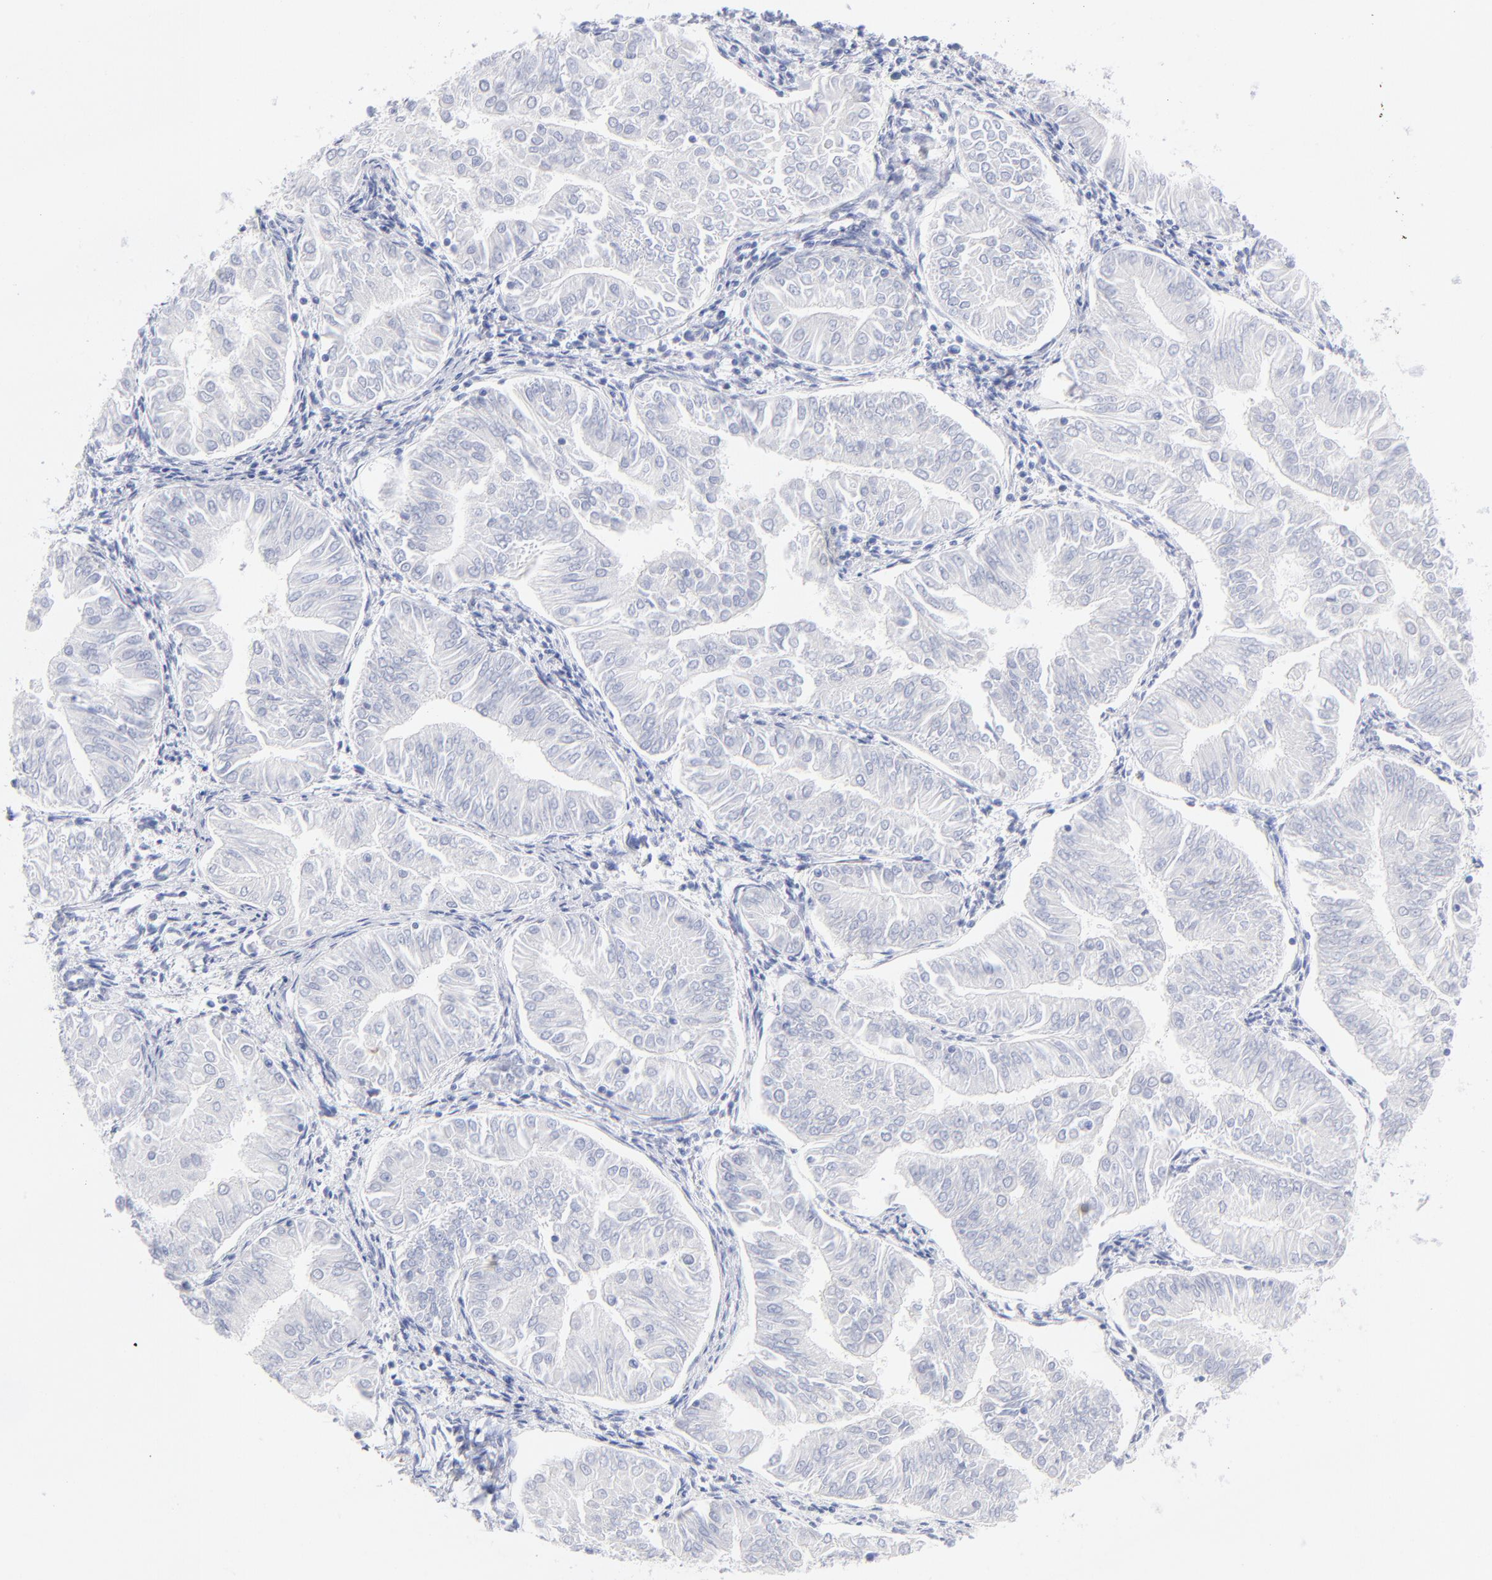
{"staining": {"intensity": "negative", "quantity": "none", "location": "none"}, "tissue": "endometrial cancer", "cell_type": "Tumor cells", "image_type": "cancer", "snomed": [{"axis": "morphology", "description": "Adenocarcinoma, NOS"}, {"axis": "topography", "description": "Endometrium"}], "caption": "The immunohistochemistry image has no significant expression in tumor cells of adenocarcinoma (endometrial) tissue.", "gene": "ARG1", "patient": {"sex": "female", "age": 53}}